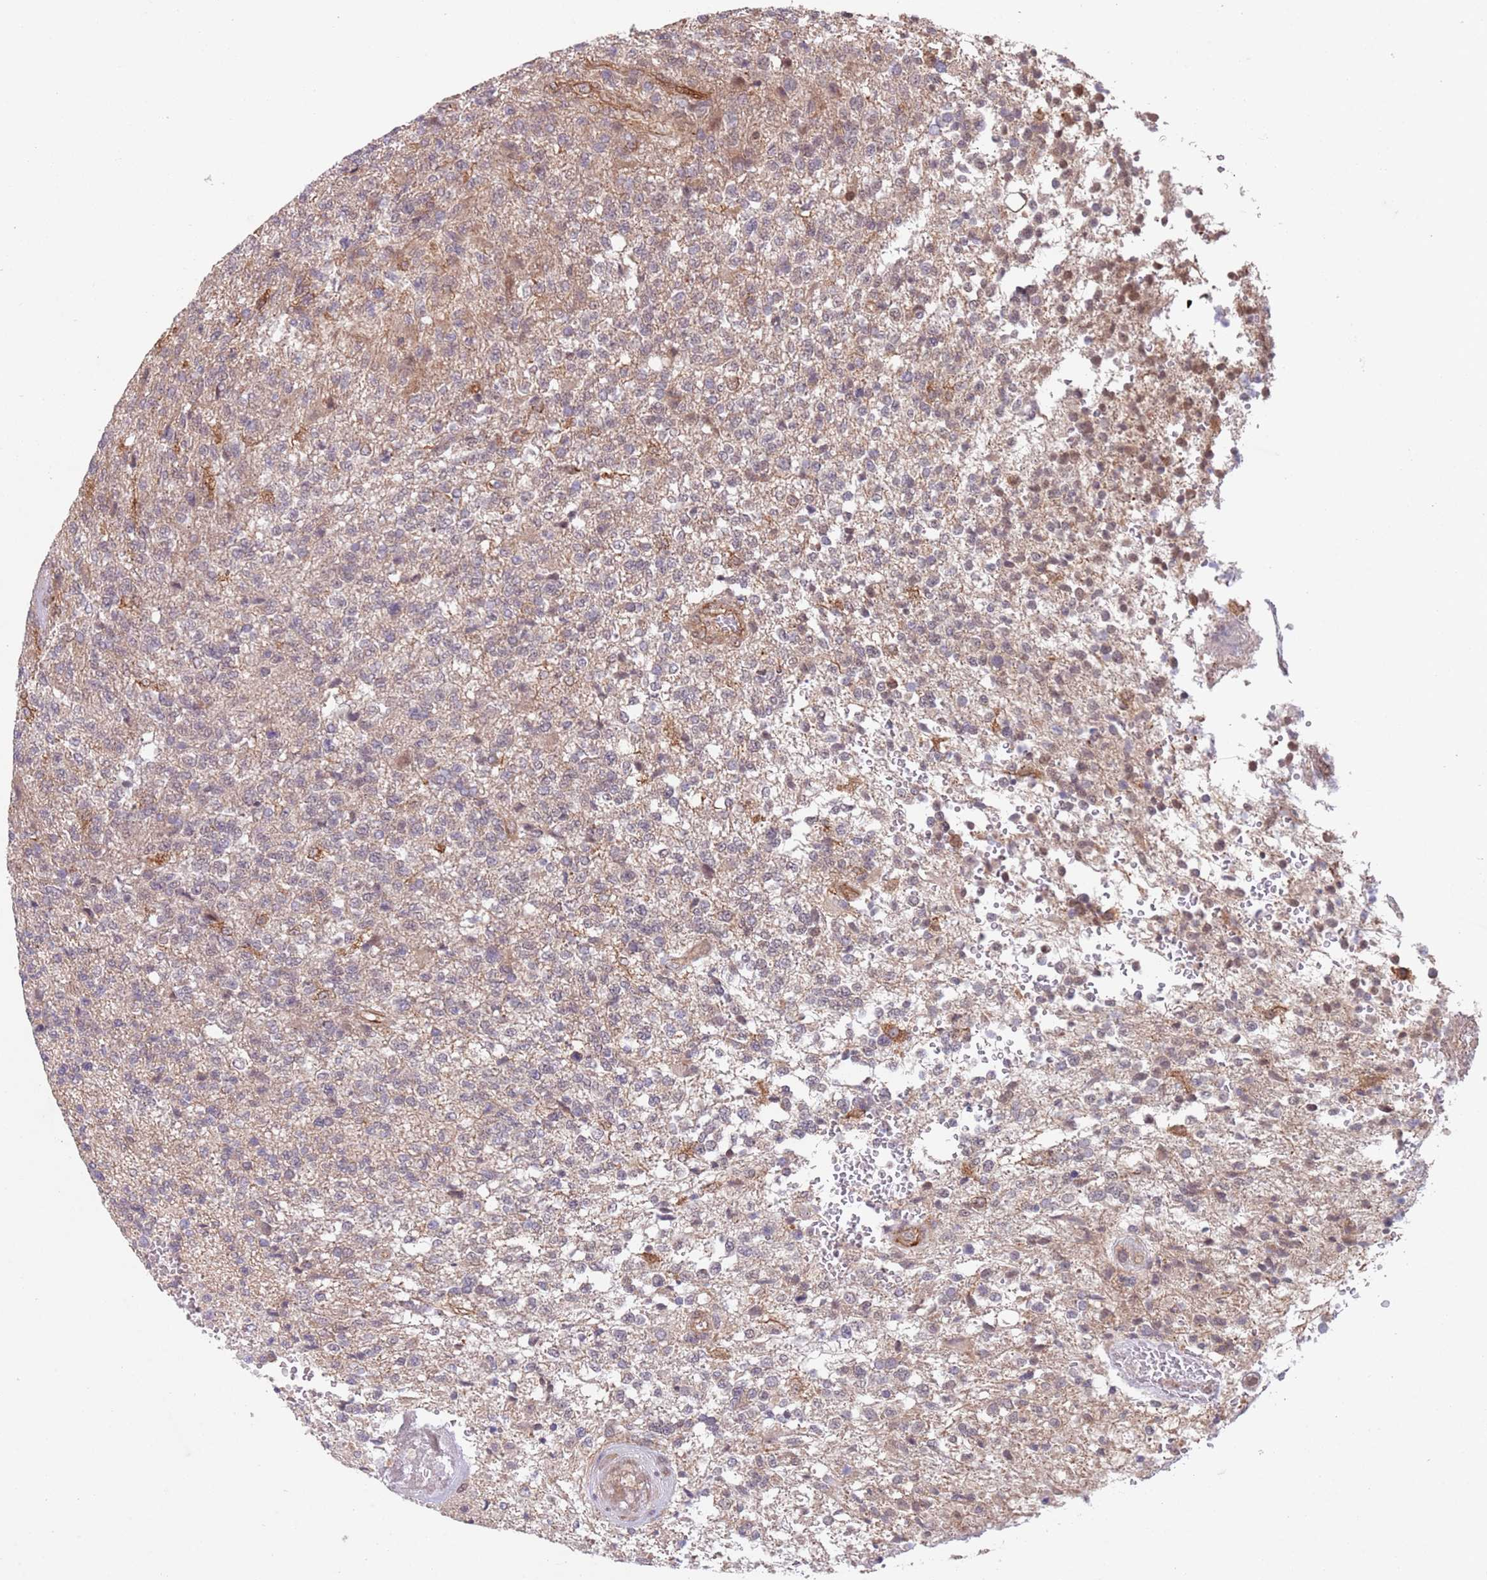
{"staining": {"intensity": "negative", "quantity": "none", "location": "none"}, "tissue": "glioma", "cell_type": "Tumor cells", "image_type": "cancer", "snomed": [{"axis": "morphology", "description": "Glioma, malignant, High grade"}, {"axis": "topography", "description": "Brain"}], "caption": "High power microscopy image of an immunohistochemistry image of malignant glioma (high-grade), revealing no significant staining in tumor cells. (Immunohistochemistry (ihc), brightfield microscopy, high magnification).", "gene": "CHD9", "patient": {"sex": "male", "age": 56}}